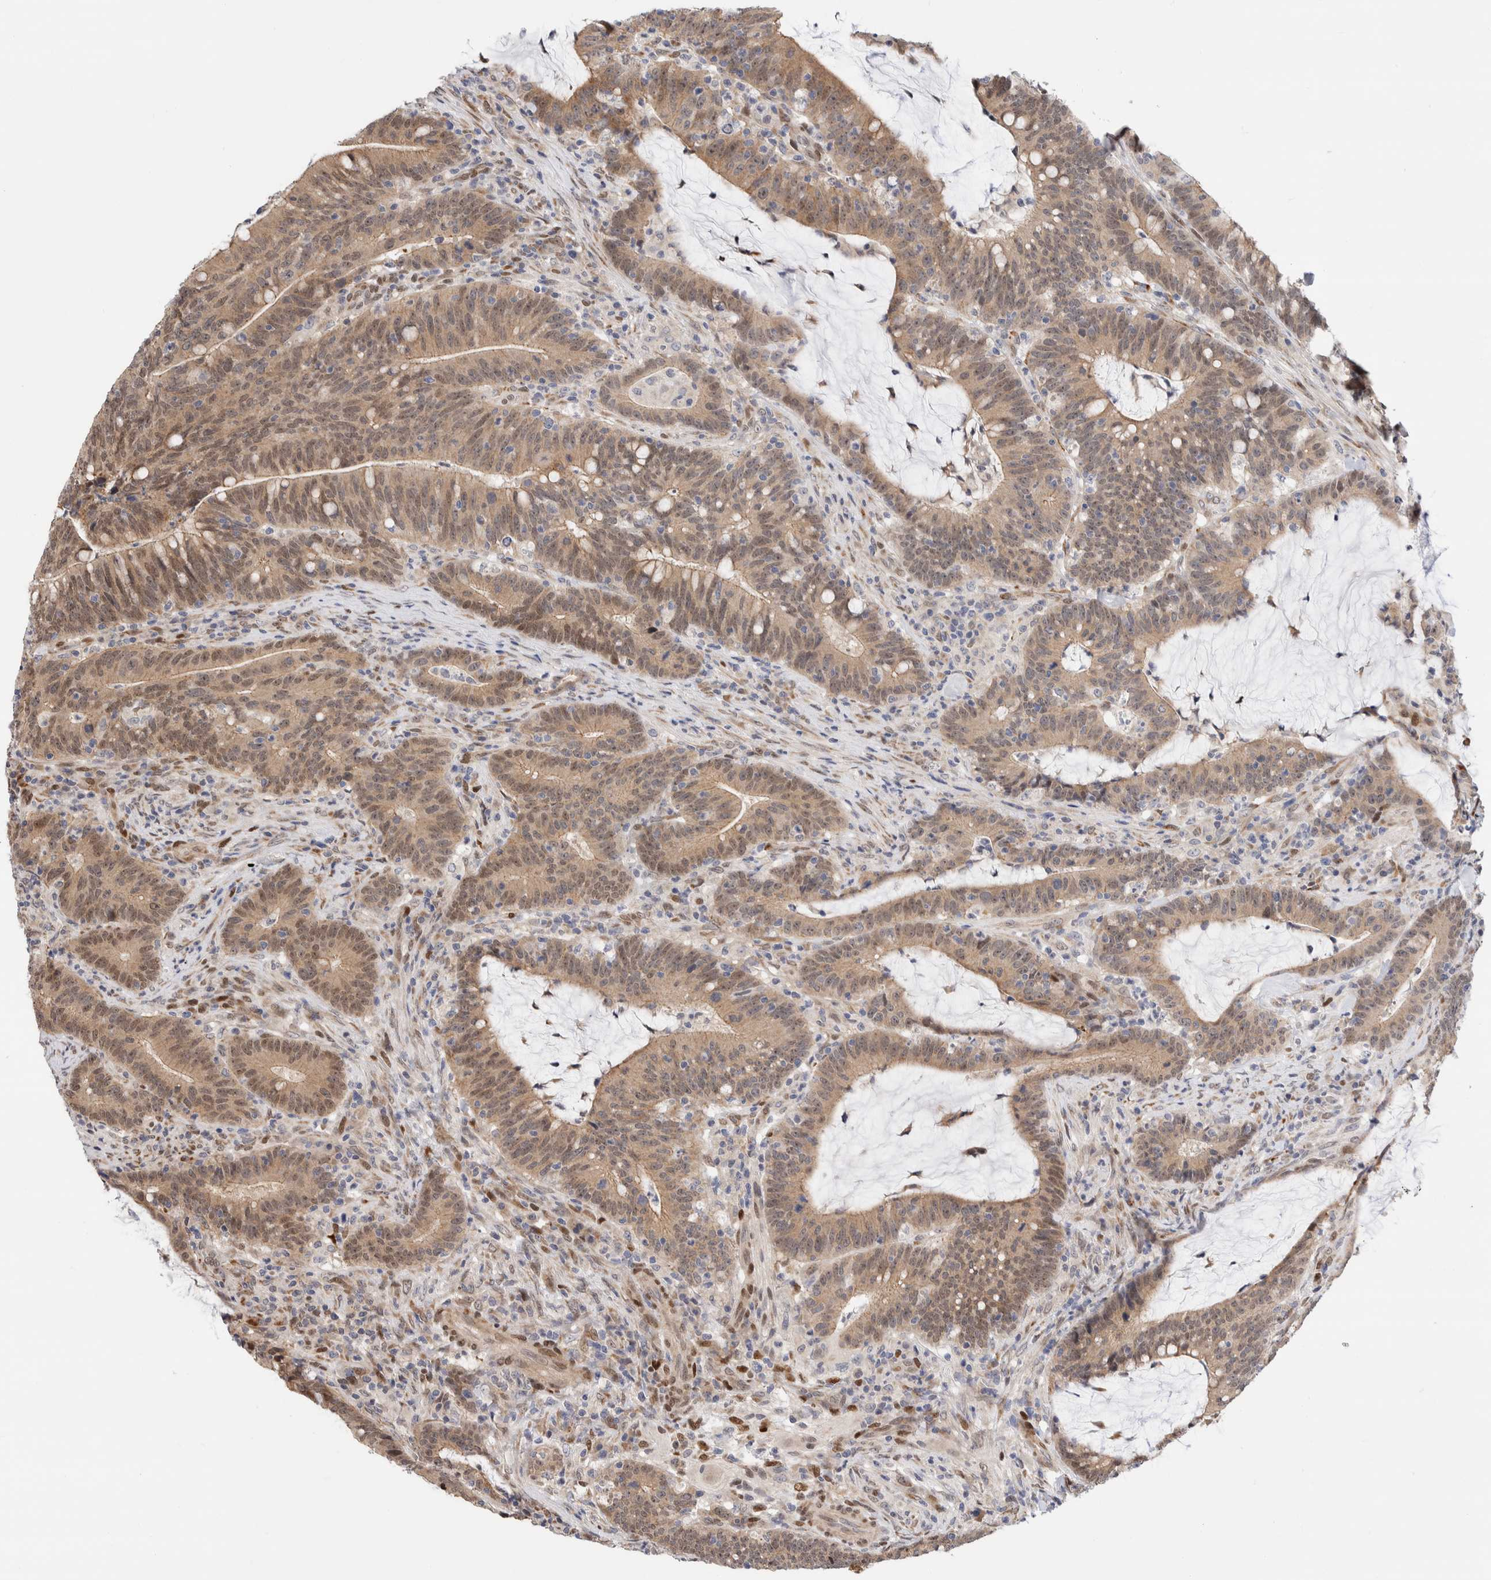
{"staining": {"intensity": "moderate", "quantity": ">75%", "location": "cytoplasmic/membranous,nuclear"}, "tissue": "colorectal cancer", "cell_type": "Tumor cells", "image_type": "cancer", "snomed": [{"axis": "morphology", "description": "Adenocarcinoma, NOS"}, {"axis": "topography", "description": "Colon"}], "caption": "Human colorectal adenocarcinoma stained with a brown dye reveals moderate cytoplasmic/membranous and nuclear positive expression in approximately >75% of tumor cells.", "gene": "NSMAF", "patient": {"sex": "female", "age": 66}}